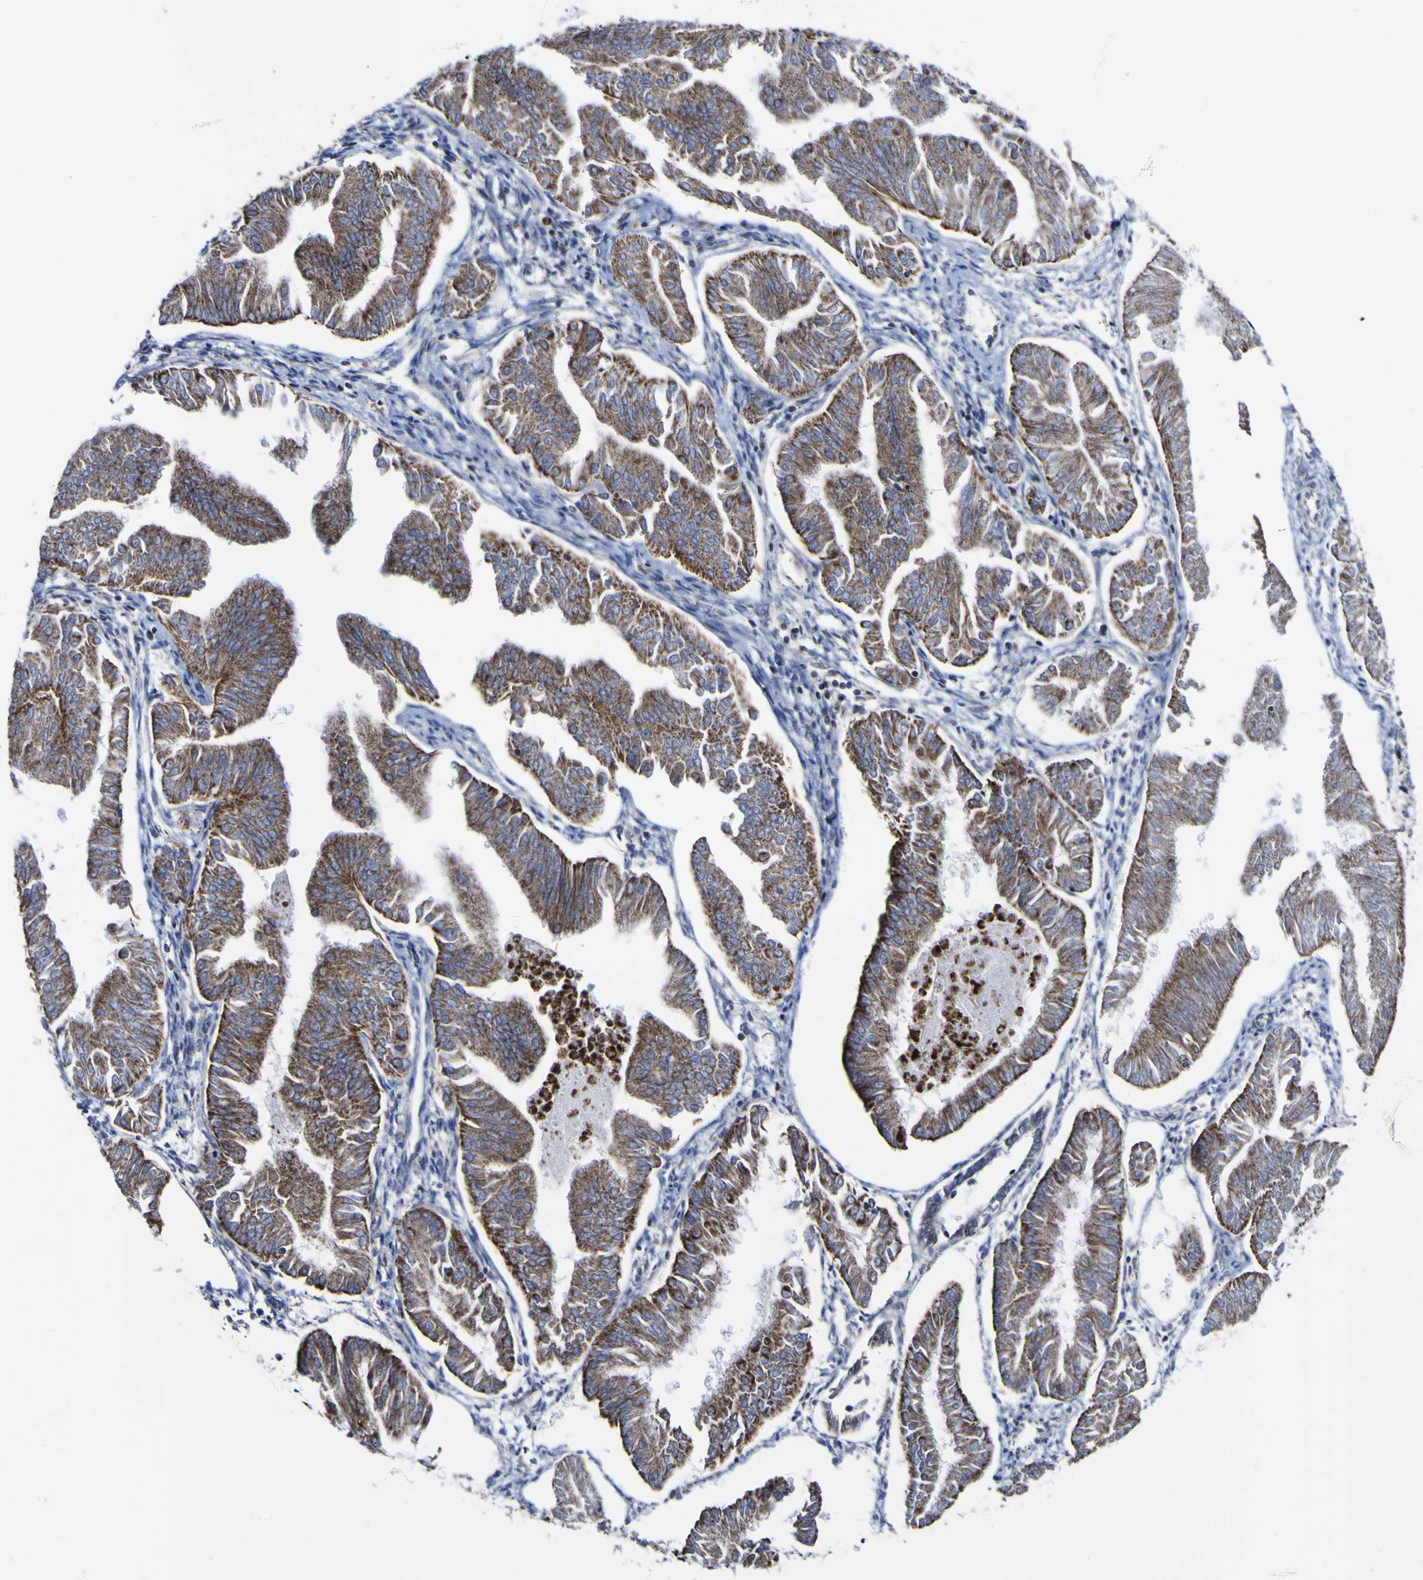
{"staining": {"intensity": "moderate", "quantity": ">75%", "location": "cytoplasmic/membranous"}, "tissue": "endometrial cancer", "cell_type": "Tumor cells", "image_type": "cancer", "snomed": [{"axis": "morphology", "description": "Adenocarcinoma, NOS"}, {"axis": "topography", "description": "Endometrium"}], "caption": "A brown stain labels moderate cytoplasmic/membranous expression of a protein in human endometrial adenocarcinoma tumor cells.", "gene": "CCDC90B", "patient": {"sex": "female", "age": 53}}